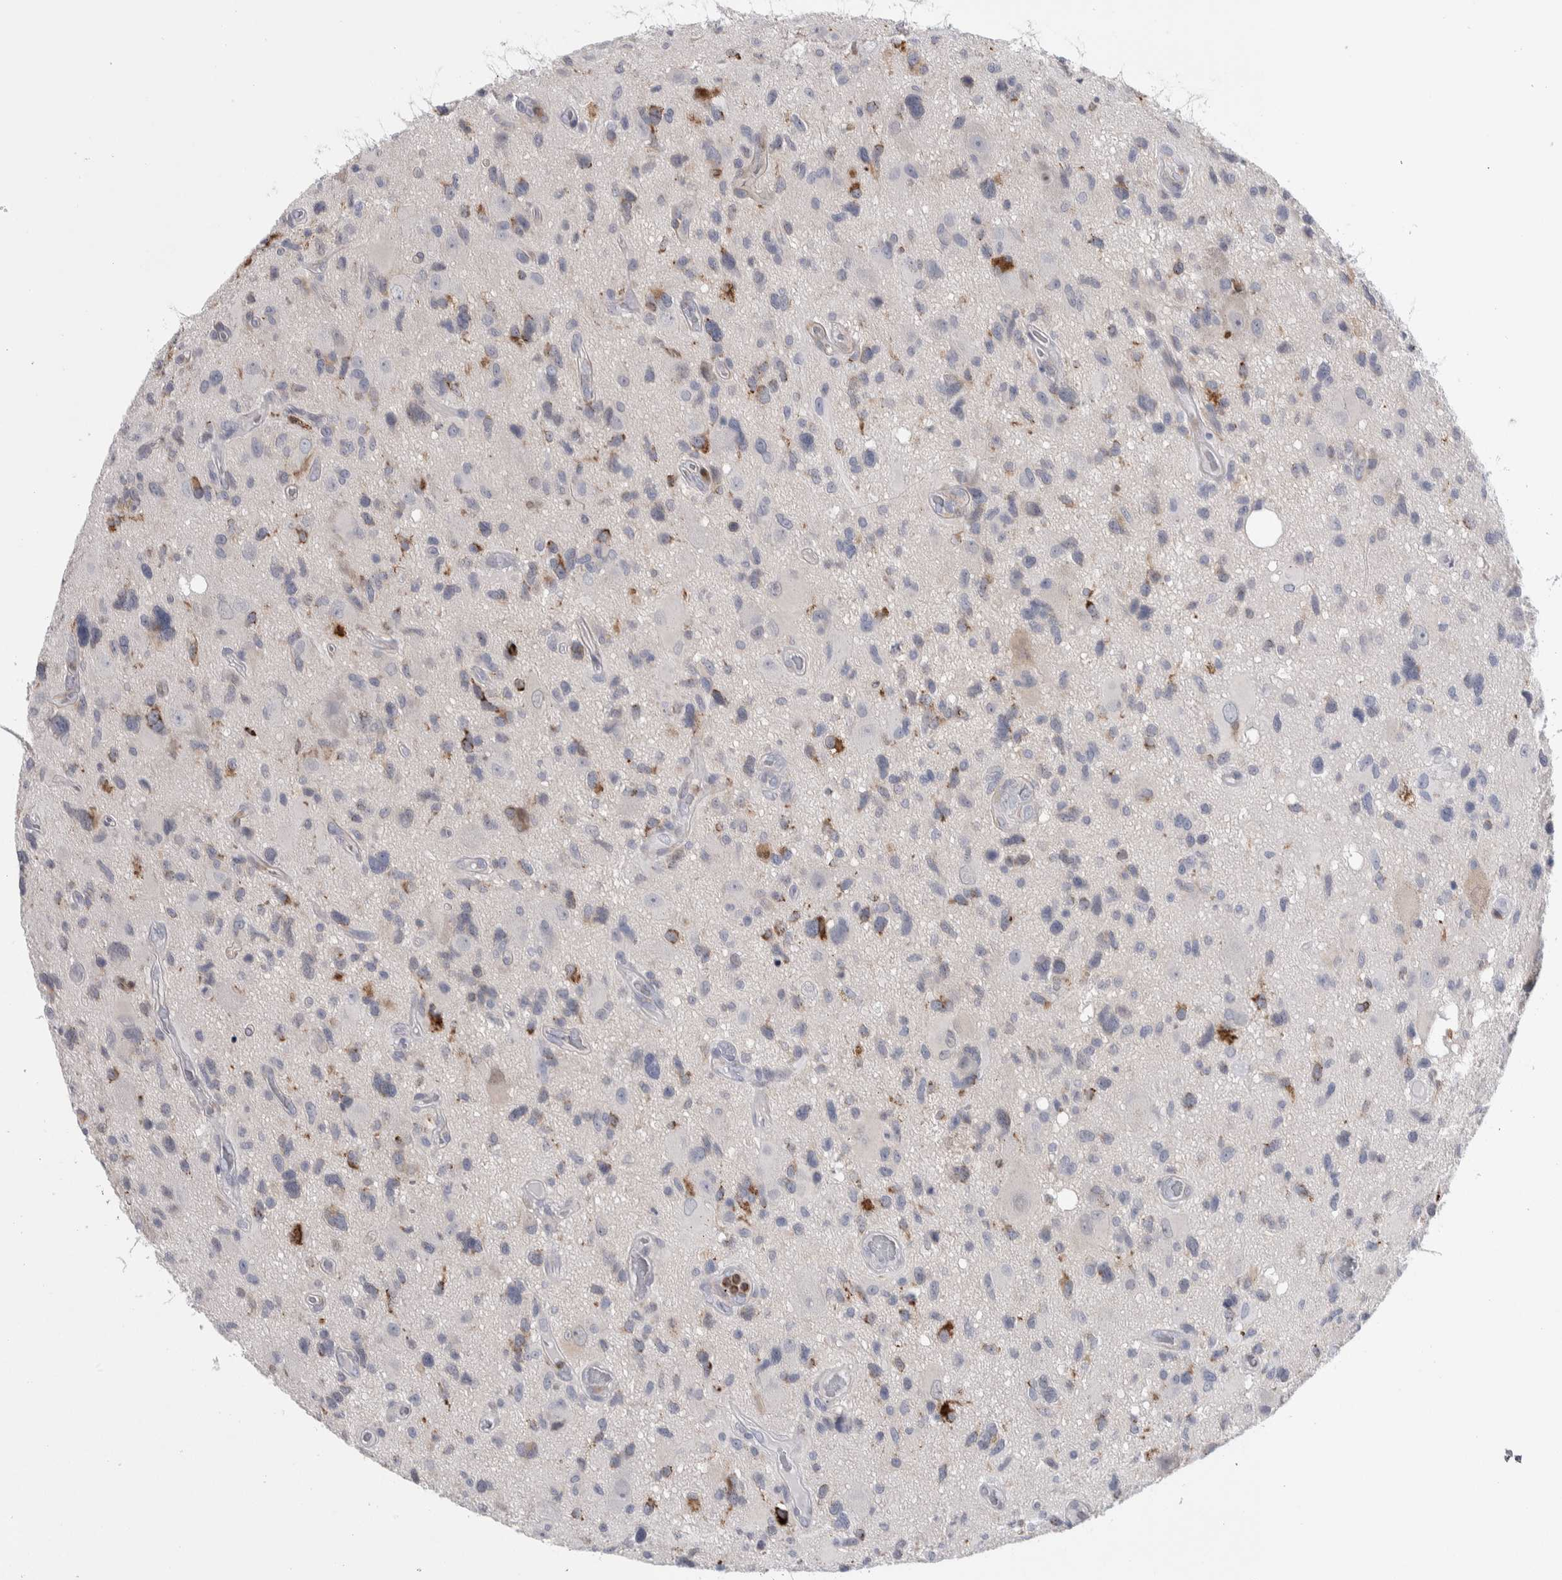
{"staining": {"intensity": "moderate", "quantity": "<25%", "location": "cytoplasmic/membranous"}, "tissue": "glioma", "cell_type": "Tumor cells", "image_type": "cancer", "snomed": [{"axis": "morphology", "description": "Glioma, malignant, High grade"}, {"axis": "topography", "description": "Brain"}], "caption": "Protein expression analysis of malignant glioma (high-grade) displays moderate cytoplasmic/membranous positivity in approximately <25% of tumor cells.", "gene": "LURAP1L", "patient": {"sex": "male", "age": 33}}